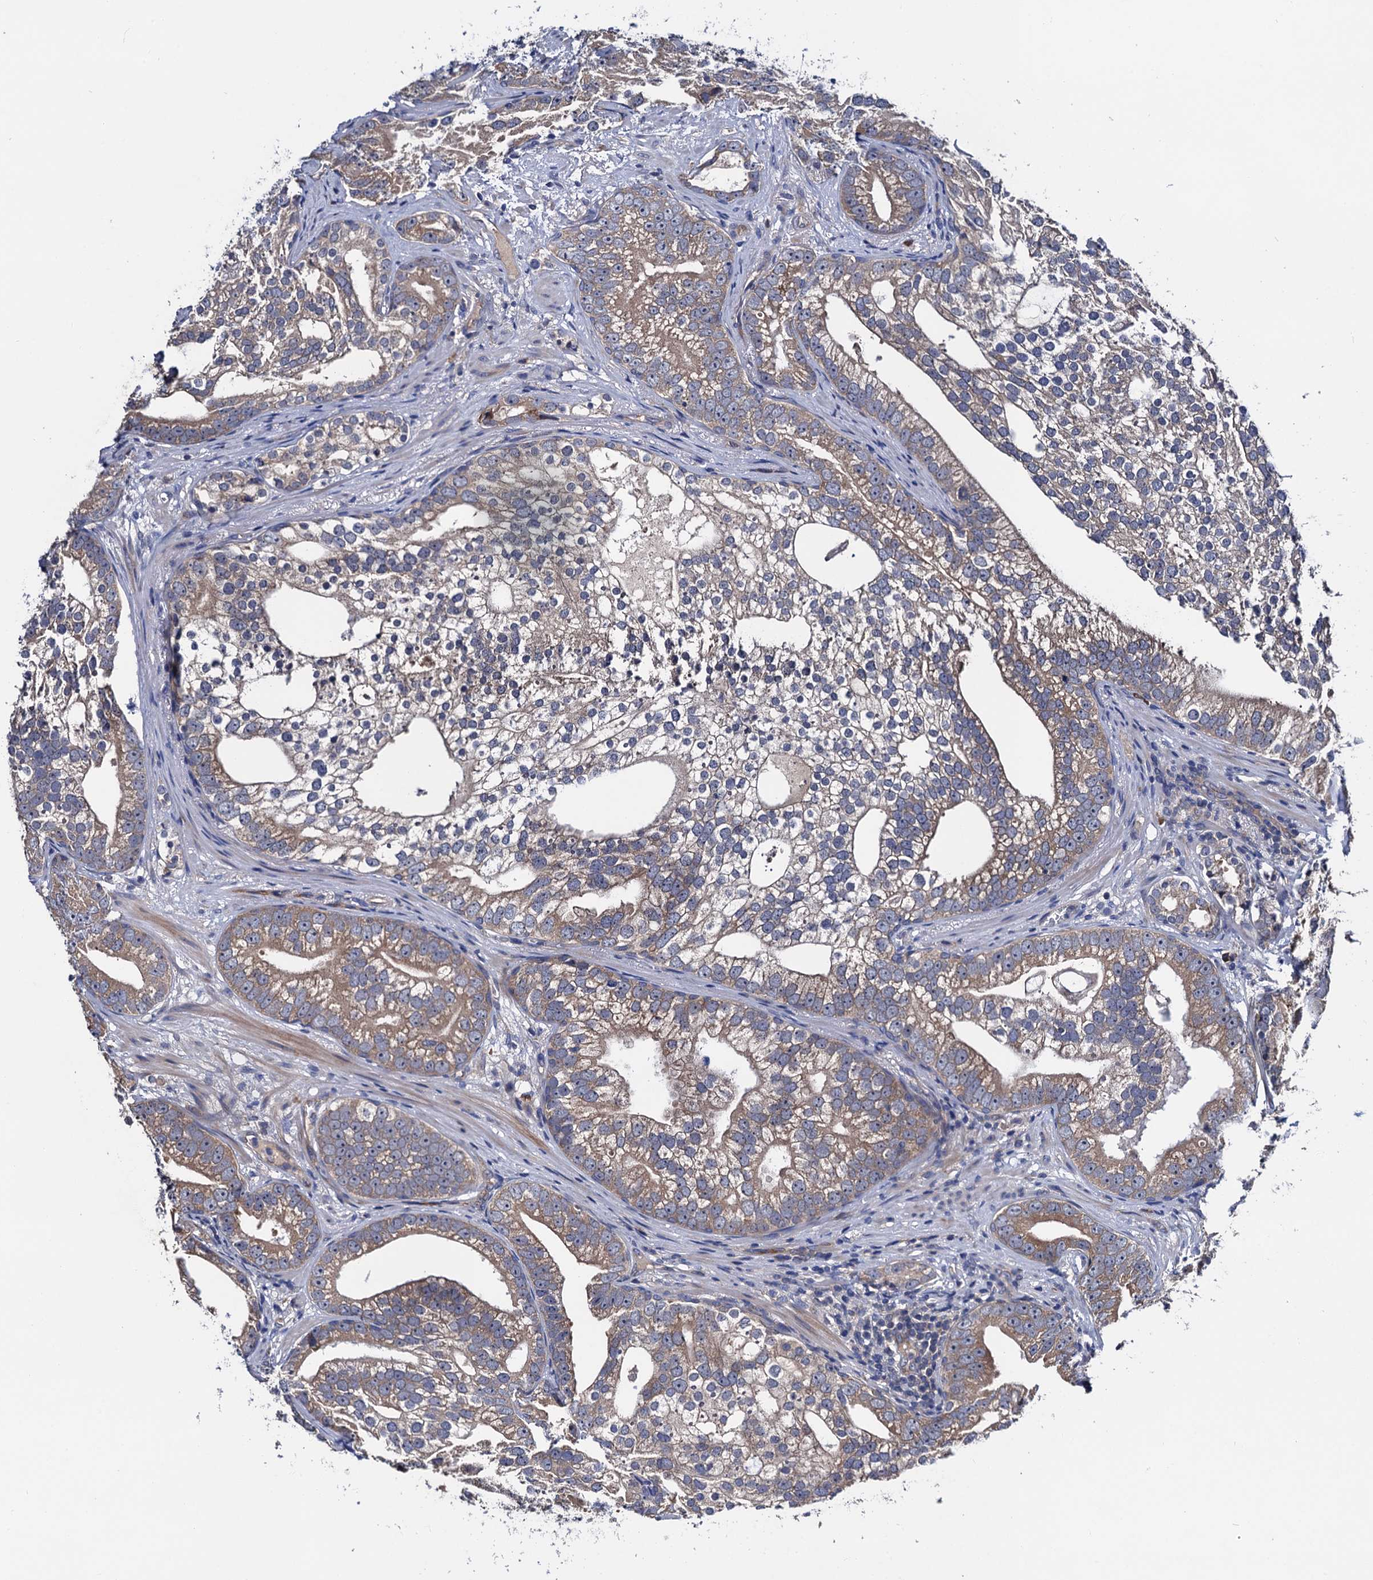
{"staining": {"intensity": "weak", "quantity": "25%-75%", "location": "cytoplasmic/membranous"}, "tissue": "prostate cancer", "cell_type": "Tumor cells", "image_type": "cancer", "snomed": [{"axis": "morphology", "description": "Adenocarcinoma, High grade"}, {"axis": "topography", "description": "Prostate"}], "caption": "About 25%-75% of tumor cells in human adenocarcinoma (high-grade) (prostate) reveal weak cytoplasmic/membranous protein staining as visualized by brown immunohistochemical staining.", "gene": "TRMT112", "patient": {"sex": "male", "age": 75}}